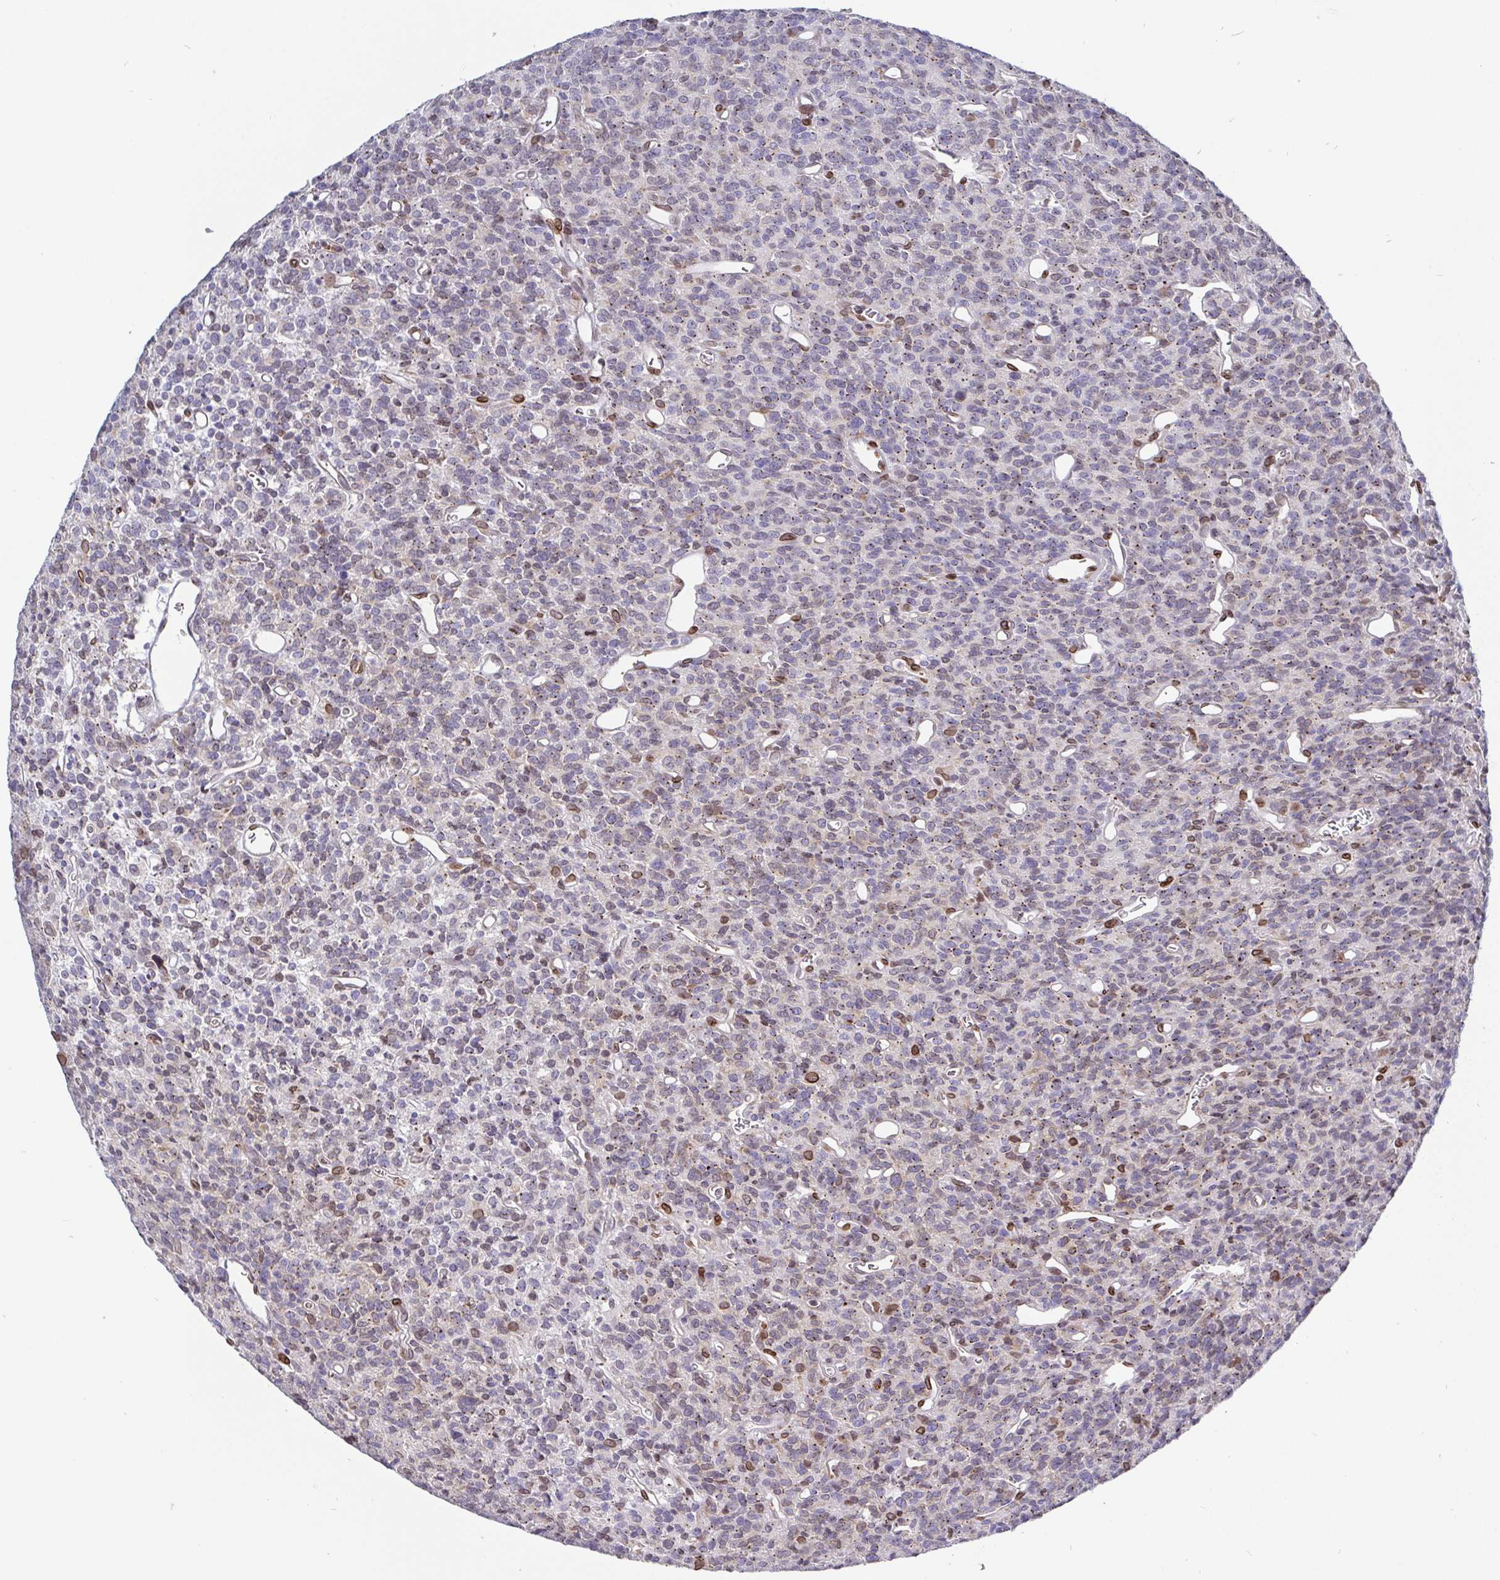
{"staining": {"intensity": "moderate", "quantity": "<25%", "location": "cytoplasmic/membranous"}, "tissue": "glioma", "cell_type": "Tumor cells", "image_type": "cancer", "snomed": [{"axis": "morphology", "description": "Glioma, malignant, High grade"}, {"axis": "topography", "description": "Brain"}], "caption": "Immunohistochemistry (IHC) (DAB) staining of human glioma demonstrates moderate cytoplasmic/membranous protein staining in approximately <25% of tumor cells. (brown staining indicates protein expression, while blue staining denotes nuclei).", "gene": "EMD", "patient": {"sex": "male", "age": 76}}